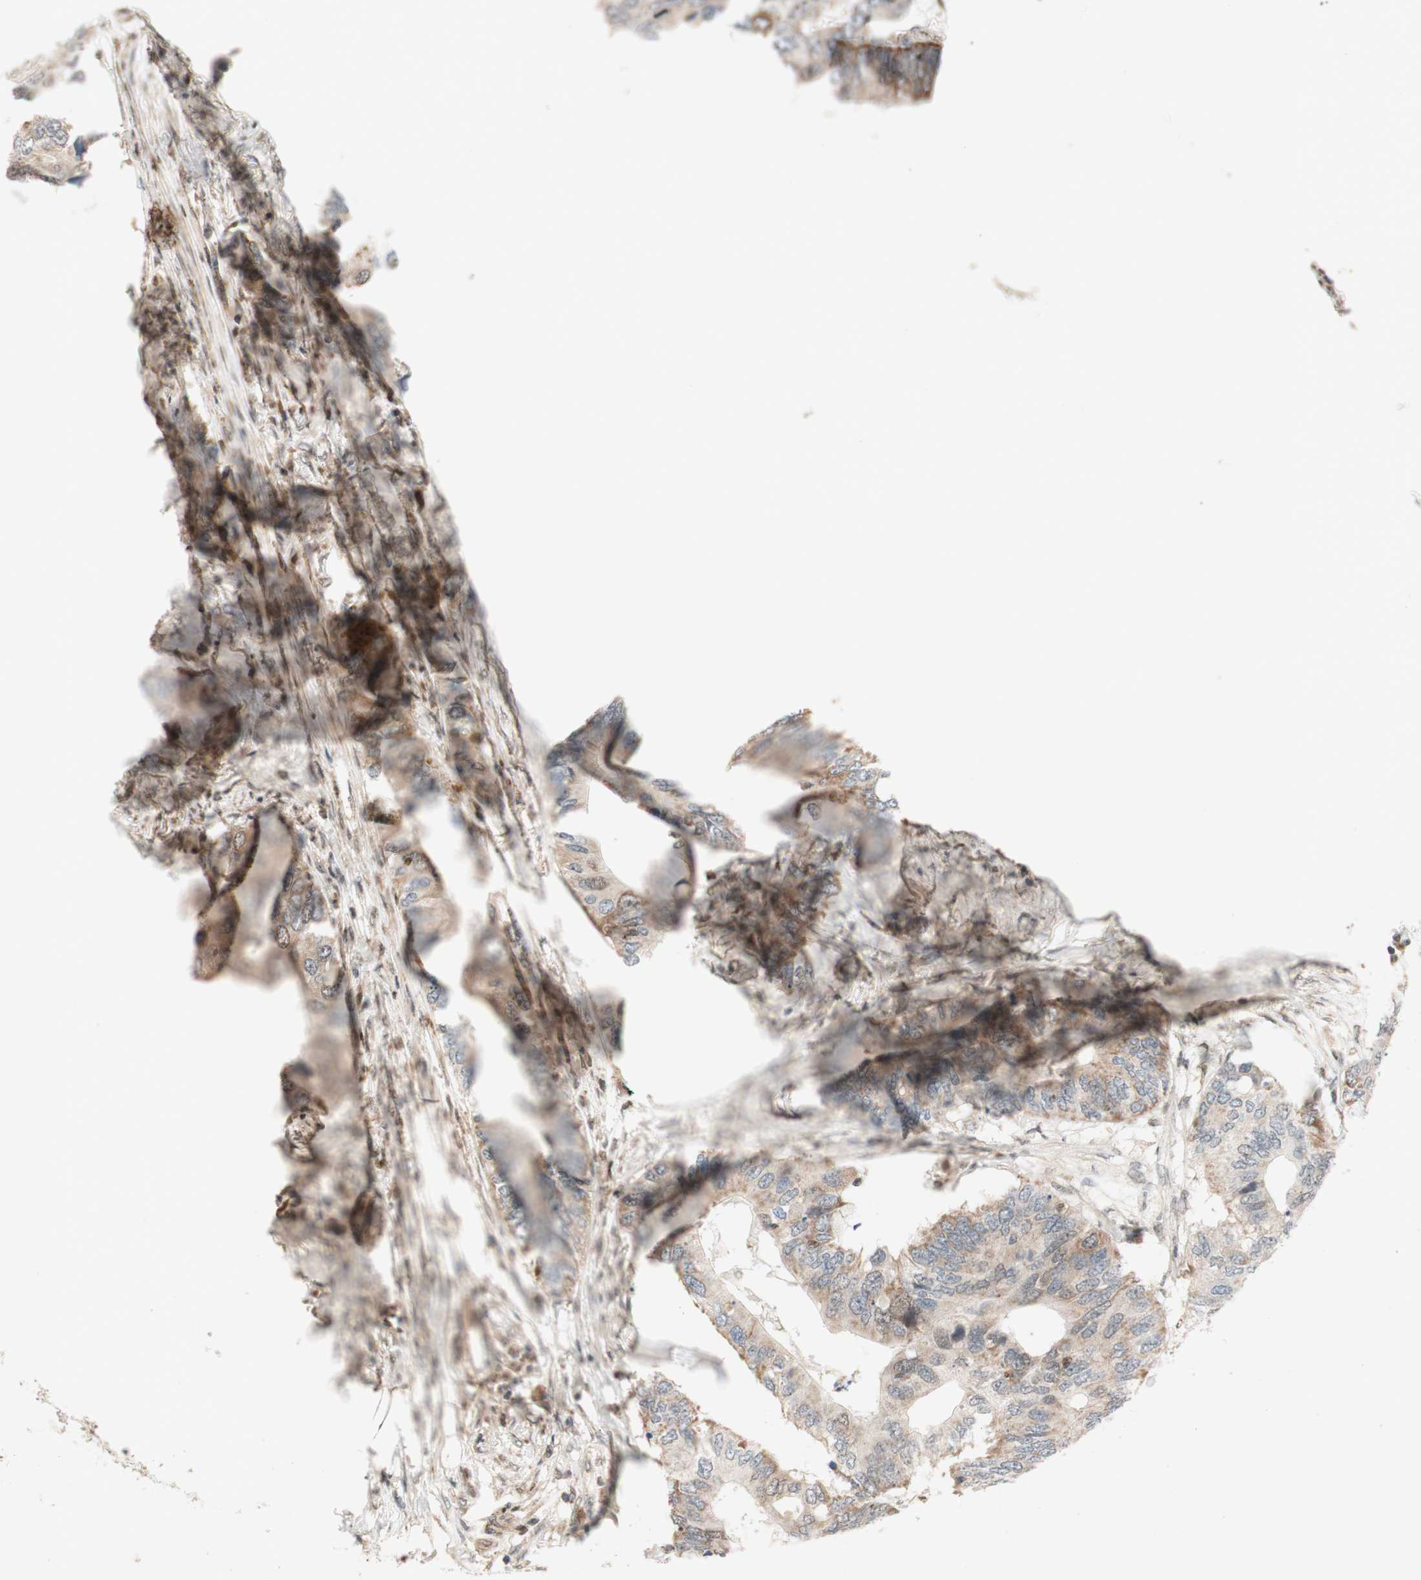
{"staining": {"intensity": "weak", "quantity": ">75%", "location": "cytoplasmic/membranous"}, "tissue": "colorectal cancer", "cell_type": "Tumor cells", "image_type": "cancer", "snomed": [{"axis": "morphology", "description": "Adenocarcinoma, NOS"}, {"axis": "topography", "description": "Colon"}], "caption": "IHC of colorectal adenocarcinoma shows low levels of weak cytoplasmic/membranous positivity in approximately >75% of tumor cells.", "gene": "DNMT3A", "patient": {"sex": "male", "age": 71}}